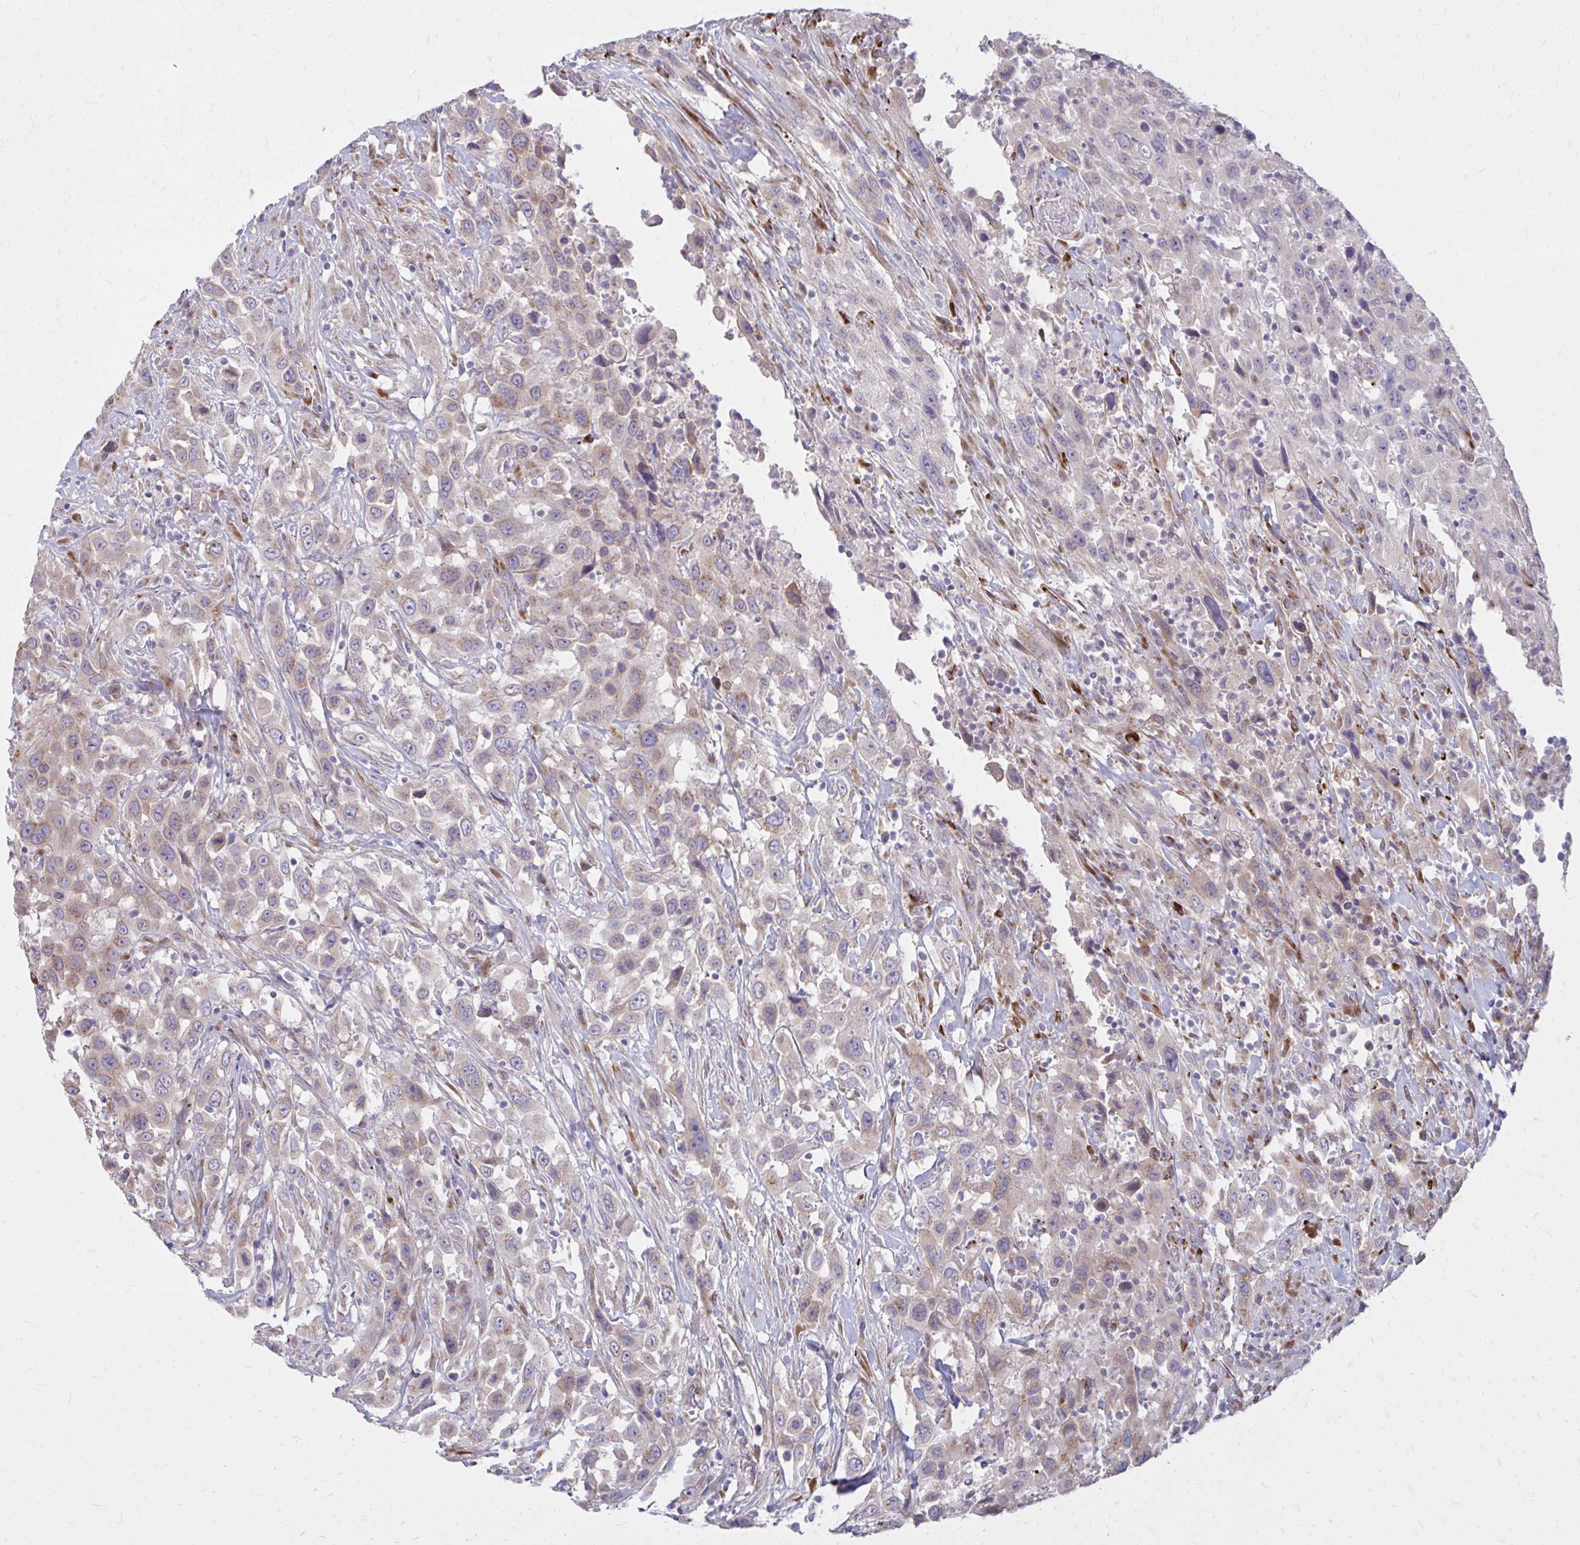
{"staining": {"intensity": "weak", "quantity": ">75%", "location": "cytoplasmic/membranous"}, "tissue": "urothelial cancer", "cell_type": "Tumor cells", "image_type": "cancer", "snomed": [{"axis": "morphology", "description": "Urothelial carcinoma, High grade"}, {"axis": "topography", "description": "Urinary bladder"}], "caption": "The immunohistochemical stain labels weak cytoplasmic/membranous staining in tumor cells of urothelial cancer tissue.", "gene": "RAB6B", "patient": {"sex": "male", "age": 61}}